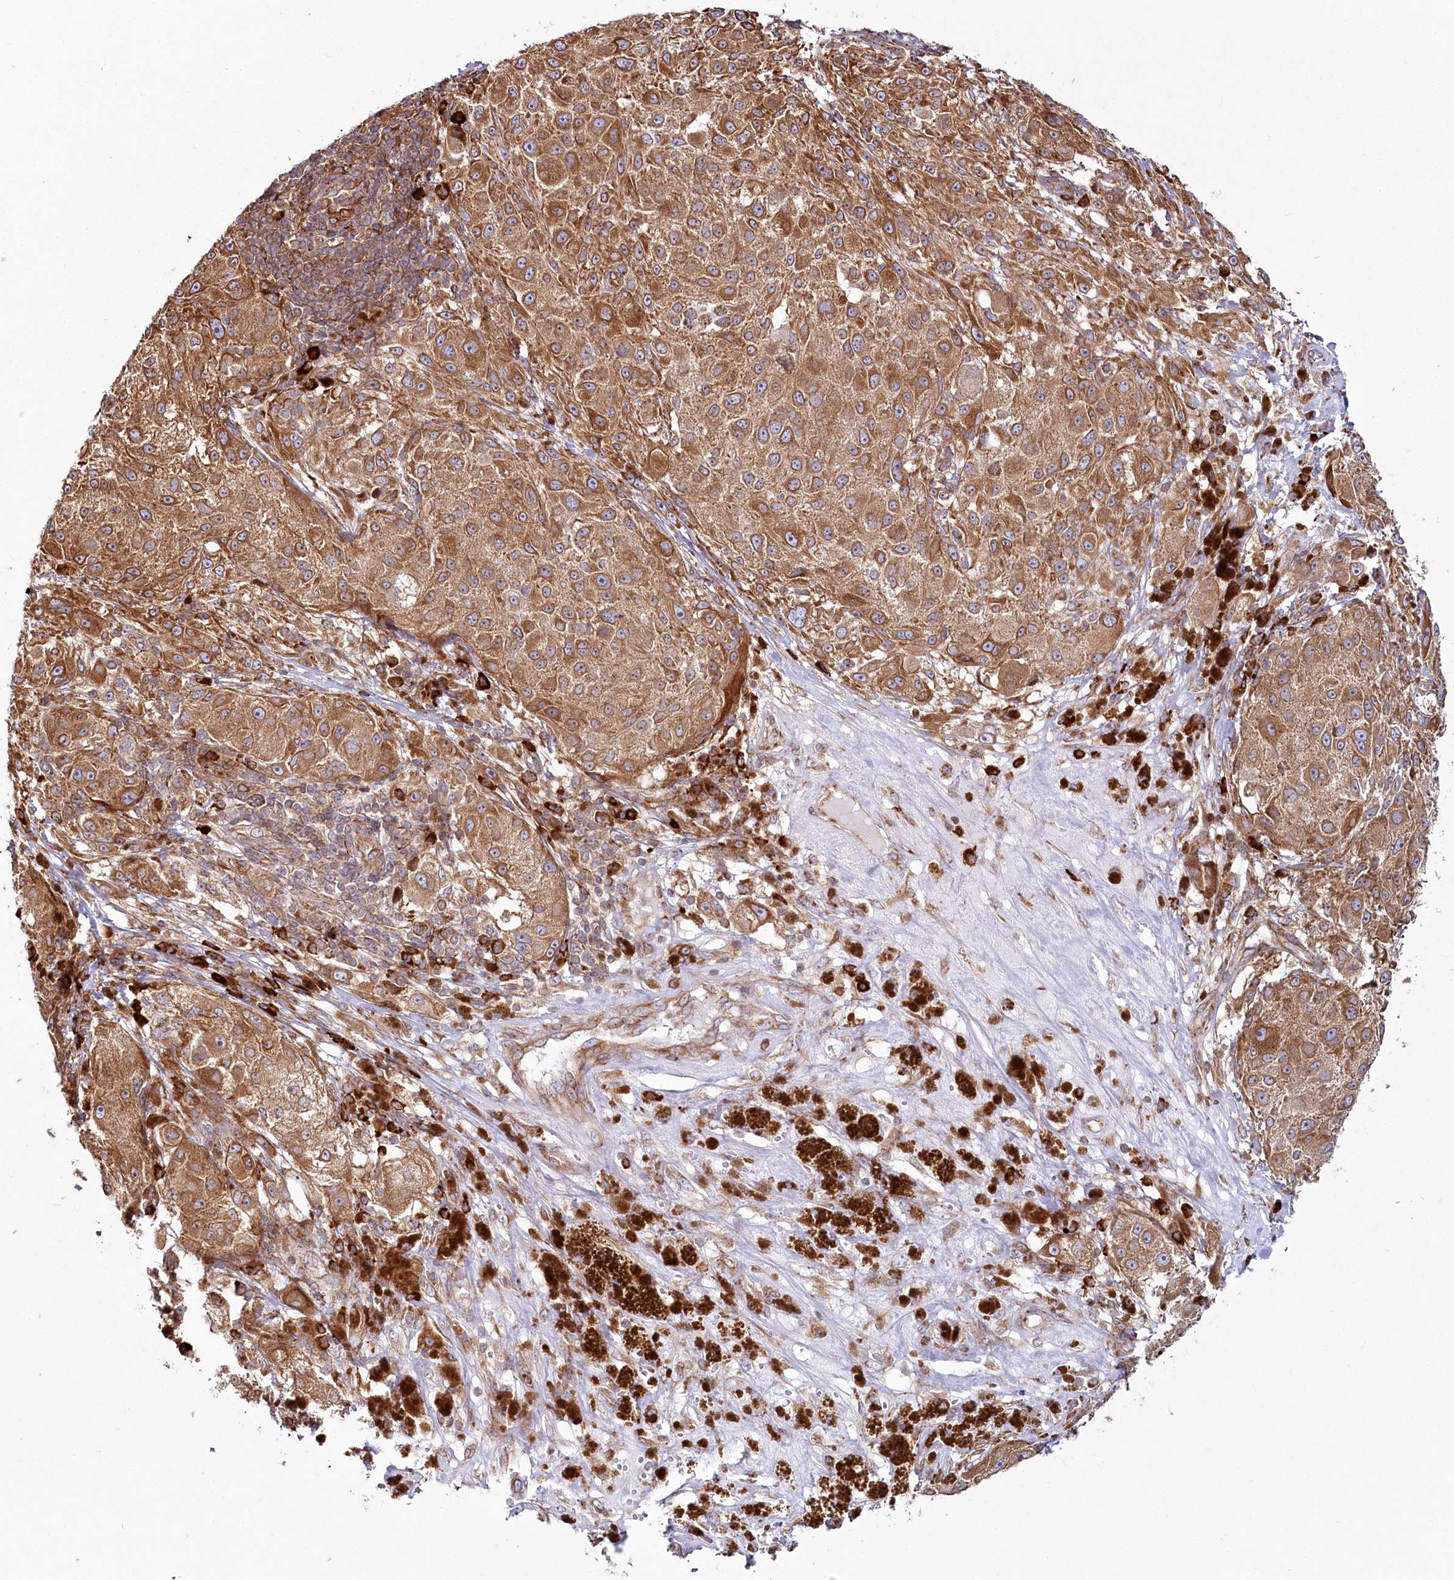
{"staining": {"intensity": "moderate", "quantity": ">75%", "location": "cytoplasmic/membranous"}, "tissue": "melanoma", "cell_type": "Tumor cells", "image_type": "cancer", "snomed": [{"axis": "morphology", "description": "Necrosis, NOS"}, {"axis": "morphology", "description": "Malignant melanoma, NOS"}, {"axis": "topography", "description": "Skin"}], "caption": "Protein analysis of melanoma tissue shows moderate cytoplasmic/membranous positivity in approximately >75% of tumor cells.", "gene": "POGLUT1", "patient": {"sex": "female", "age": 87}}